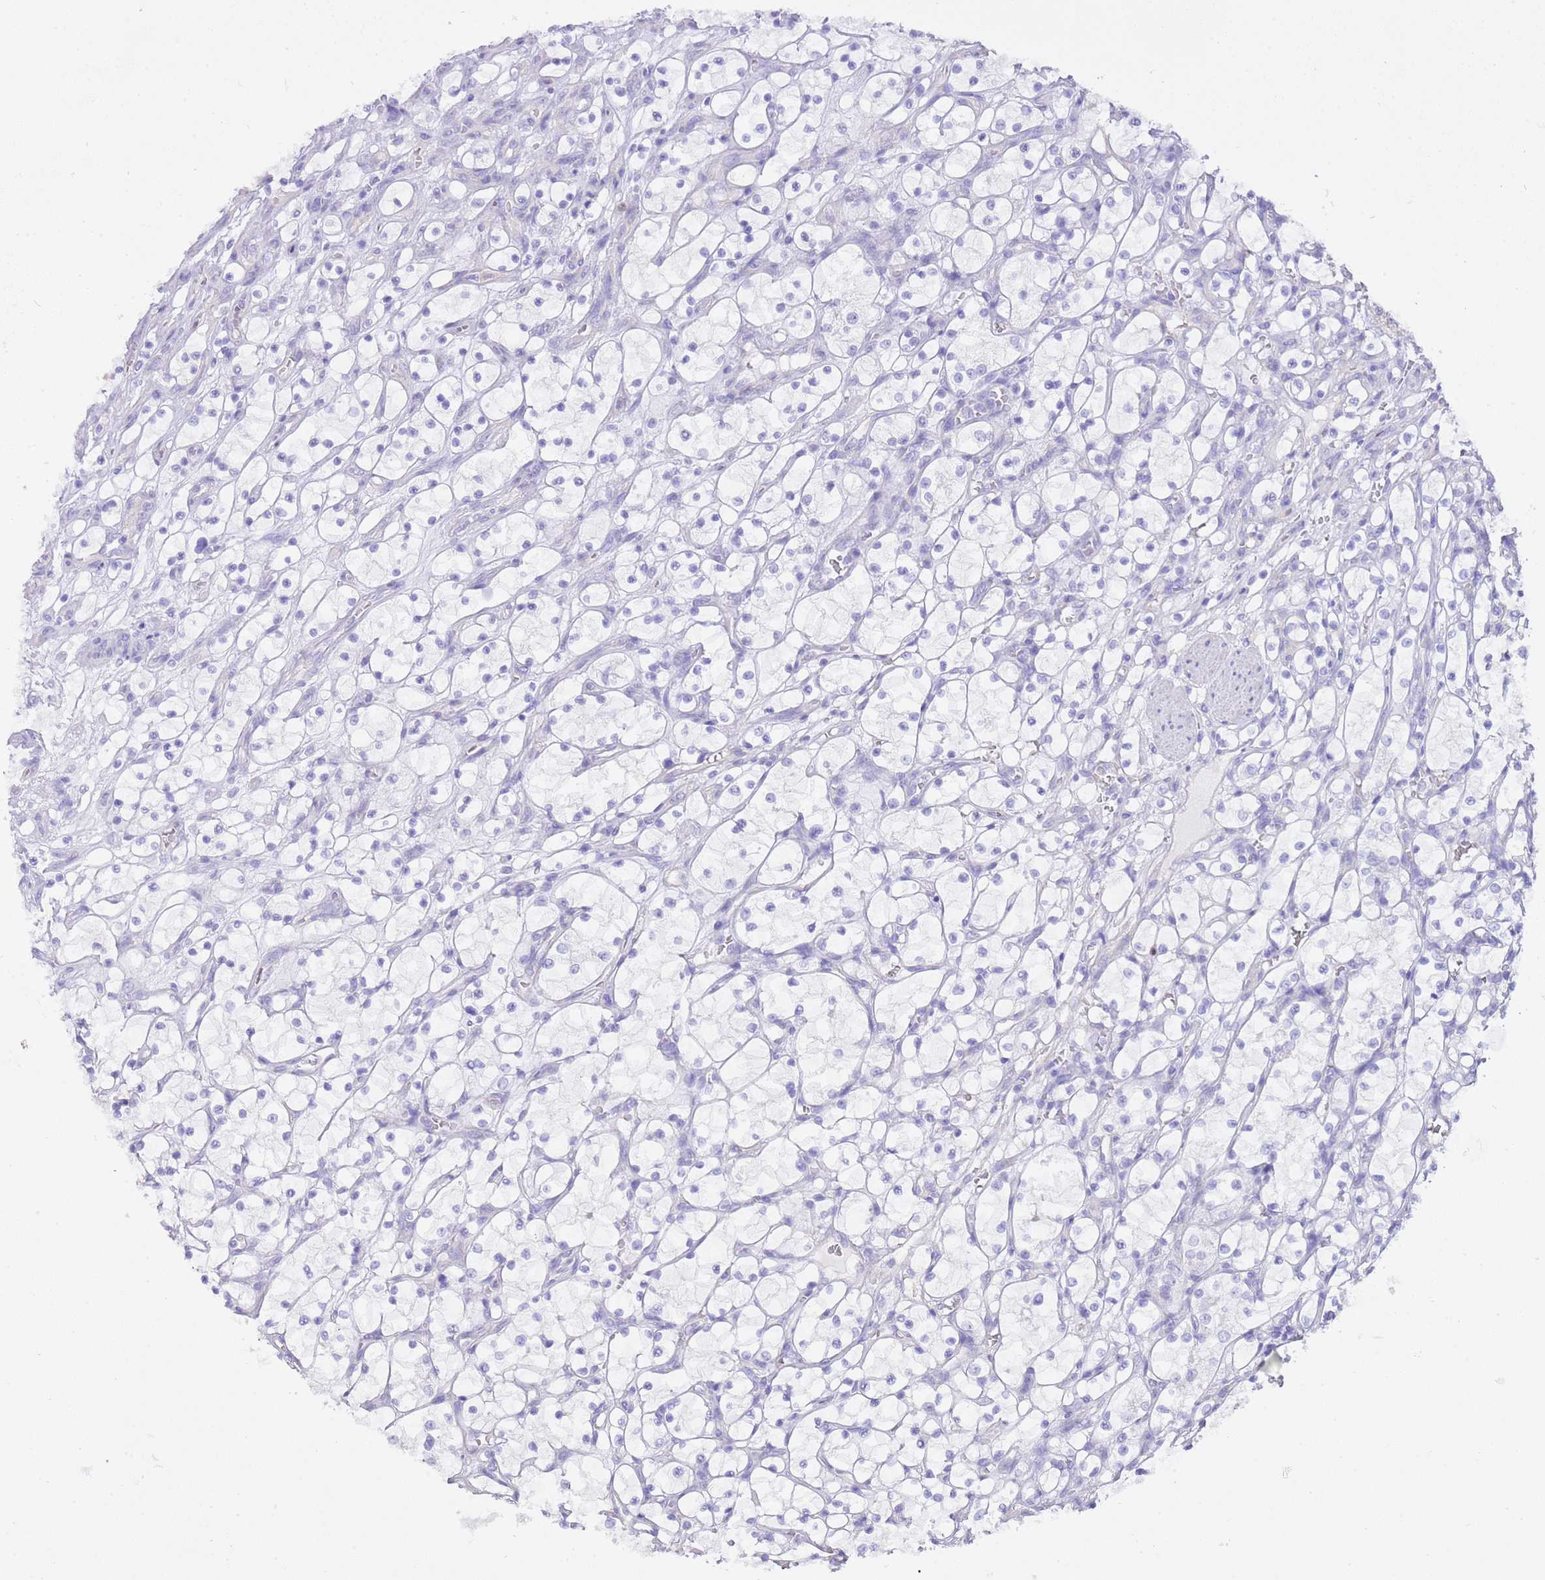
{"staining": {"intensity": "negative", "quantity": "none", "location": "none"}, "tissue": "renal cancer", "cell_type": "Tumor cells", "image_type": "cancer", "snomed": [{"axis": "morphology", "description": "Adenocarcinoma, NOS"}, {"axis": "topography", "description": "Kidney"}], "caption": "Renal adenocarcinoma stained for a protein using immunohistochemistry demonstrates no staining tumor cells.", "gene": "BHLHA15", "patient": {"sex": "female", "age": 69}}